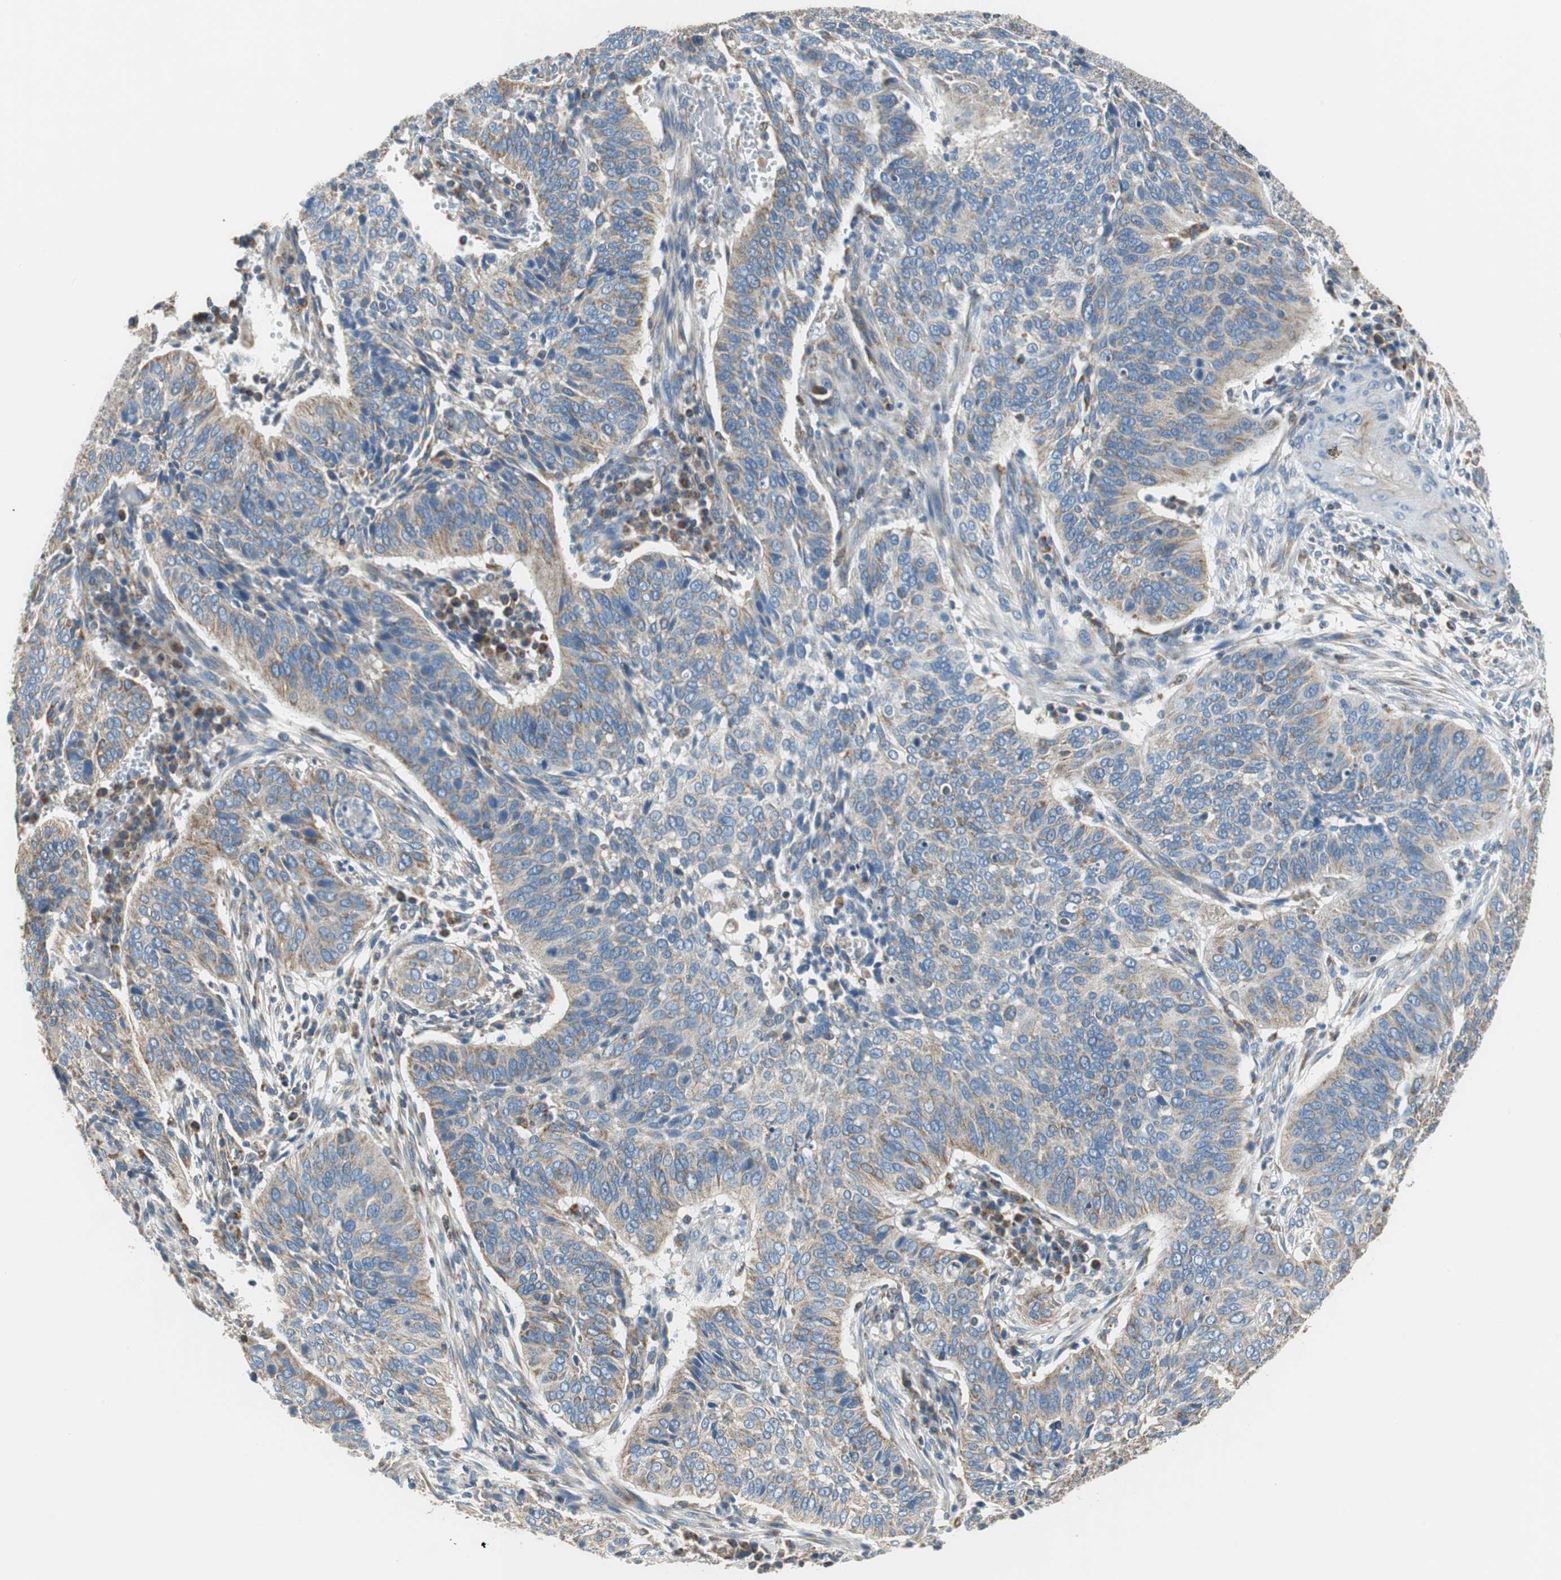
{"staining": {"intensity": "moderate", "quantity": ">75%", "location": "cytoplasmic/membranous"}, "tissue": "cervical cancer", "cell_type": "Tumor cells", "image_type": "cancer", "snomed": [{"axis": "morphology", "description": "Squamous cell carcinoma, NOS"}, {"axis": "topography", "description": "Cervix"}], "caption": "About >75% of tumor cells in human cervical cancer (squamous cell carcinoma) display moderate cytoplasmic/membranous protein positivity as visualized by brown immunohistochemical staining.", "gene": "GSTK1", "patient": {"sex": "female", "age": 39}}